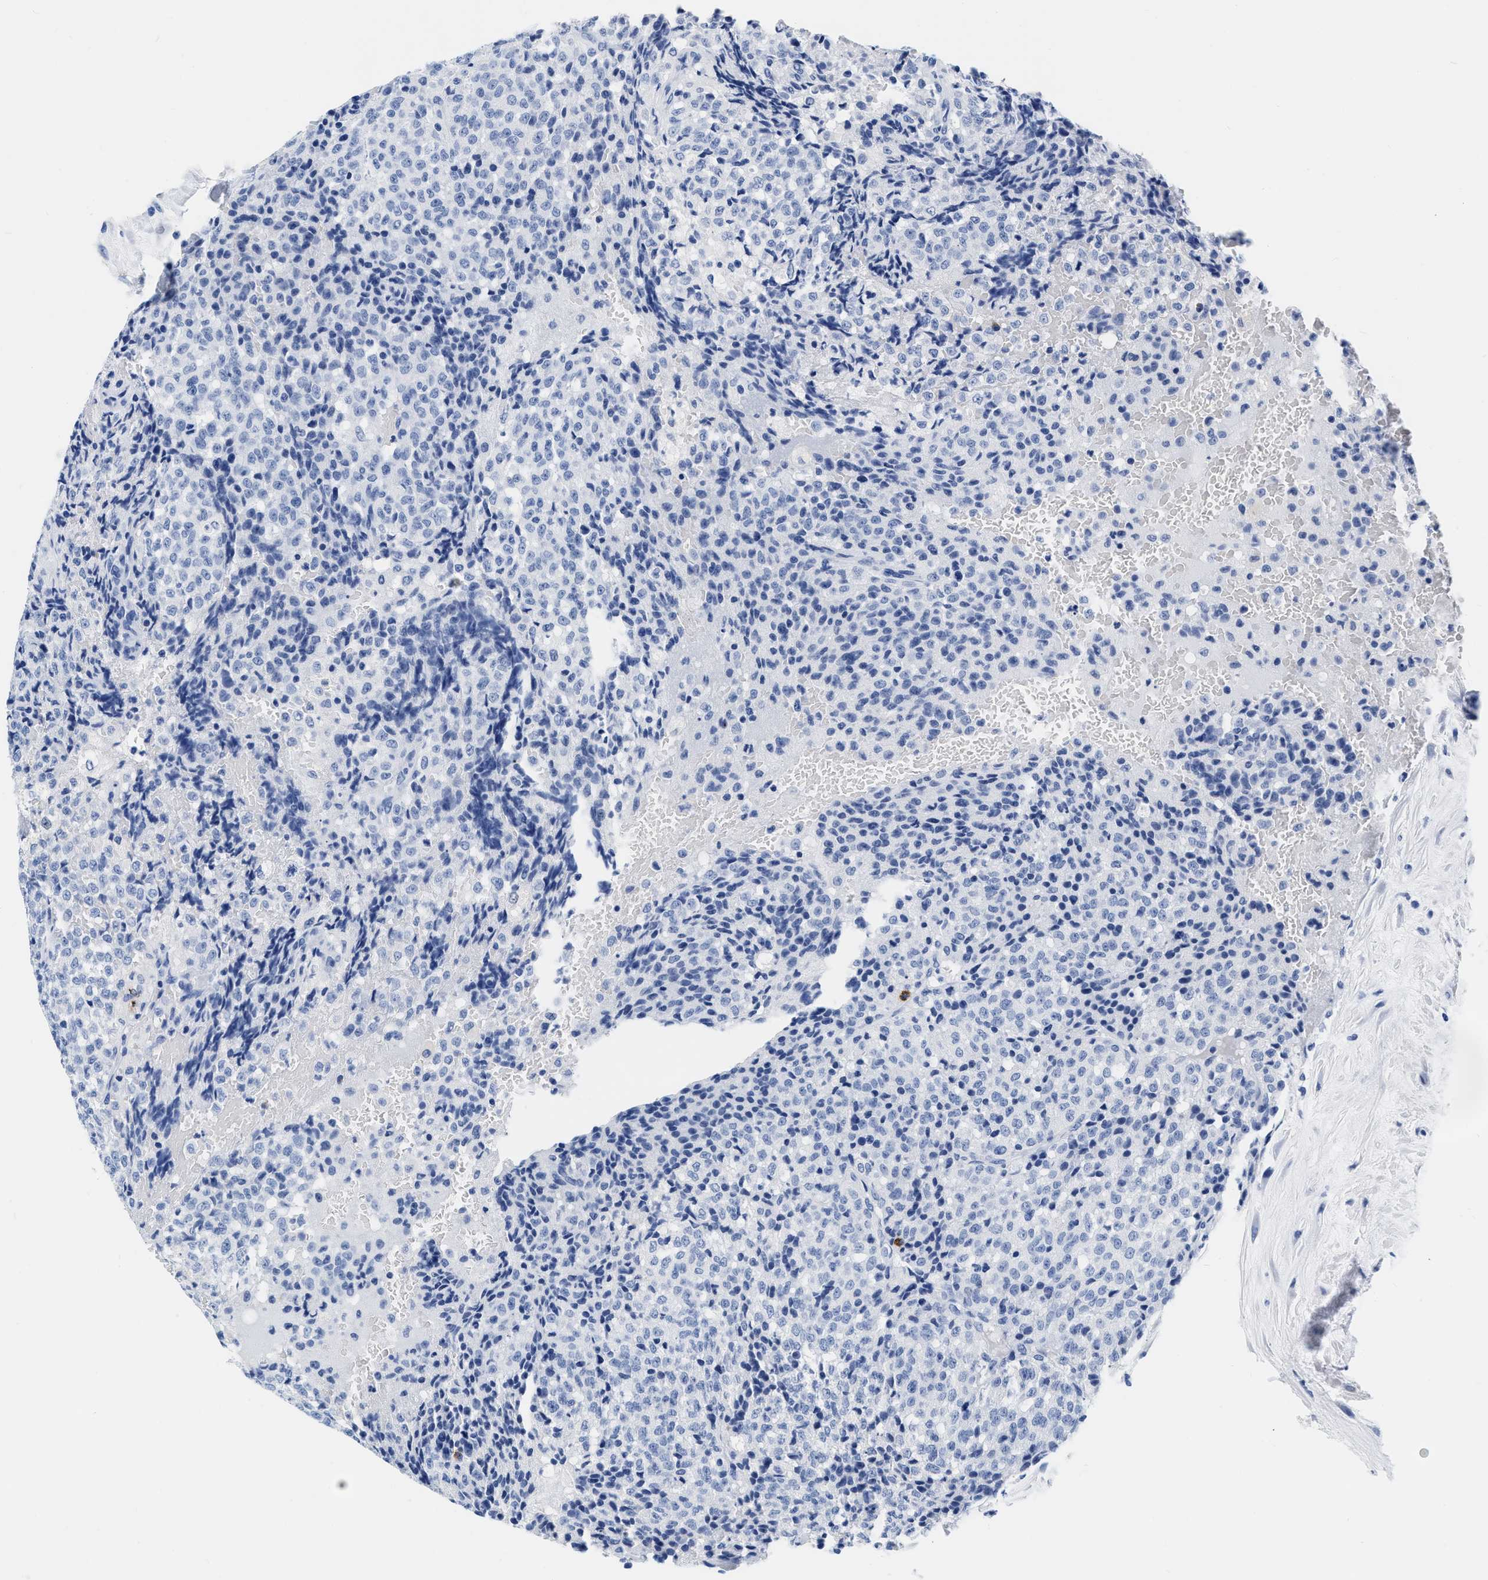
{"staining": {"intensity": "negative", "quantity": "none", "location": "none"}, "tissue": "testis cancer", "cell_type": "Tumor cells", "image_type": "cancer", "snomed": [{"axis": "morphology", "description": "Seminoma, NOS"}, {"axis": "topography", "description": "Testis"}], "caption": "IHC of seminoma (testis) reveals no staining in tumor cells. (DAB (3,3'-diaminobenzidine) IHC with hematoxylin counter stain).", "gene": "CER1", "patient": {"sex": "male", "age": 59}}